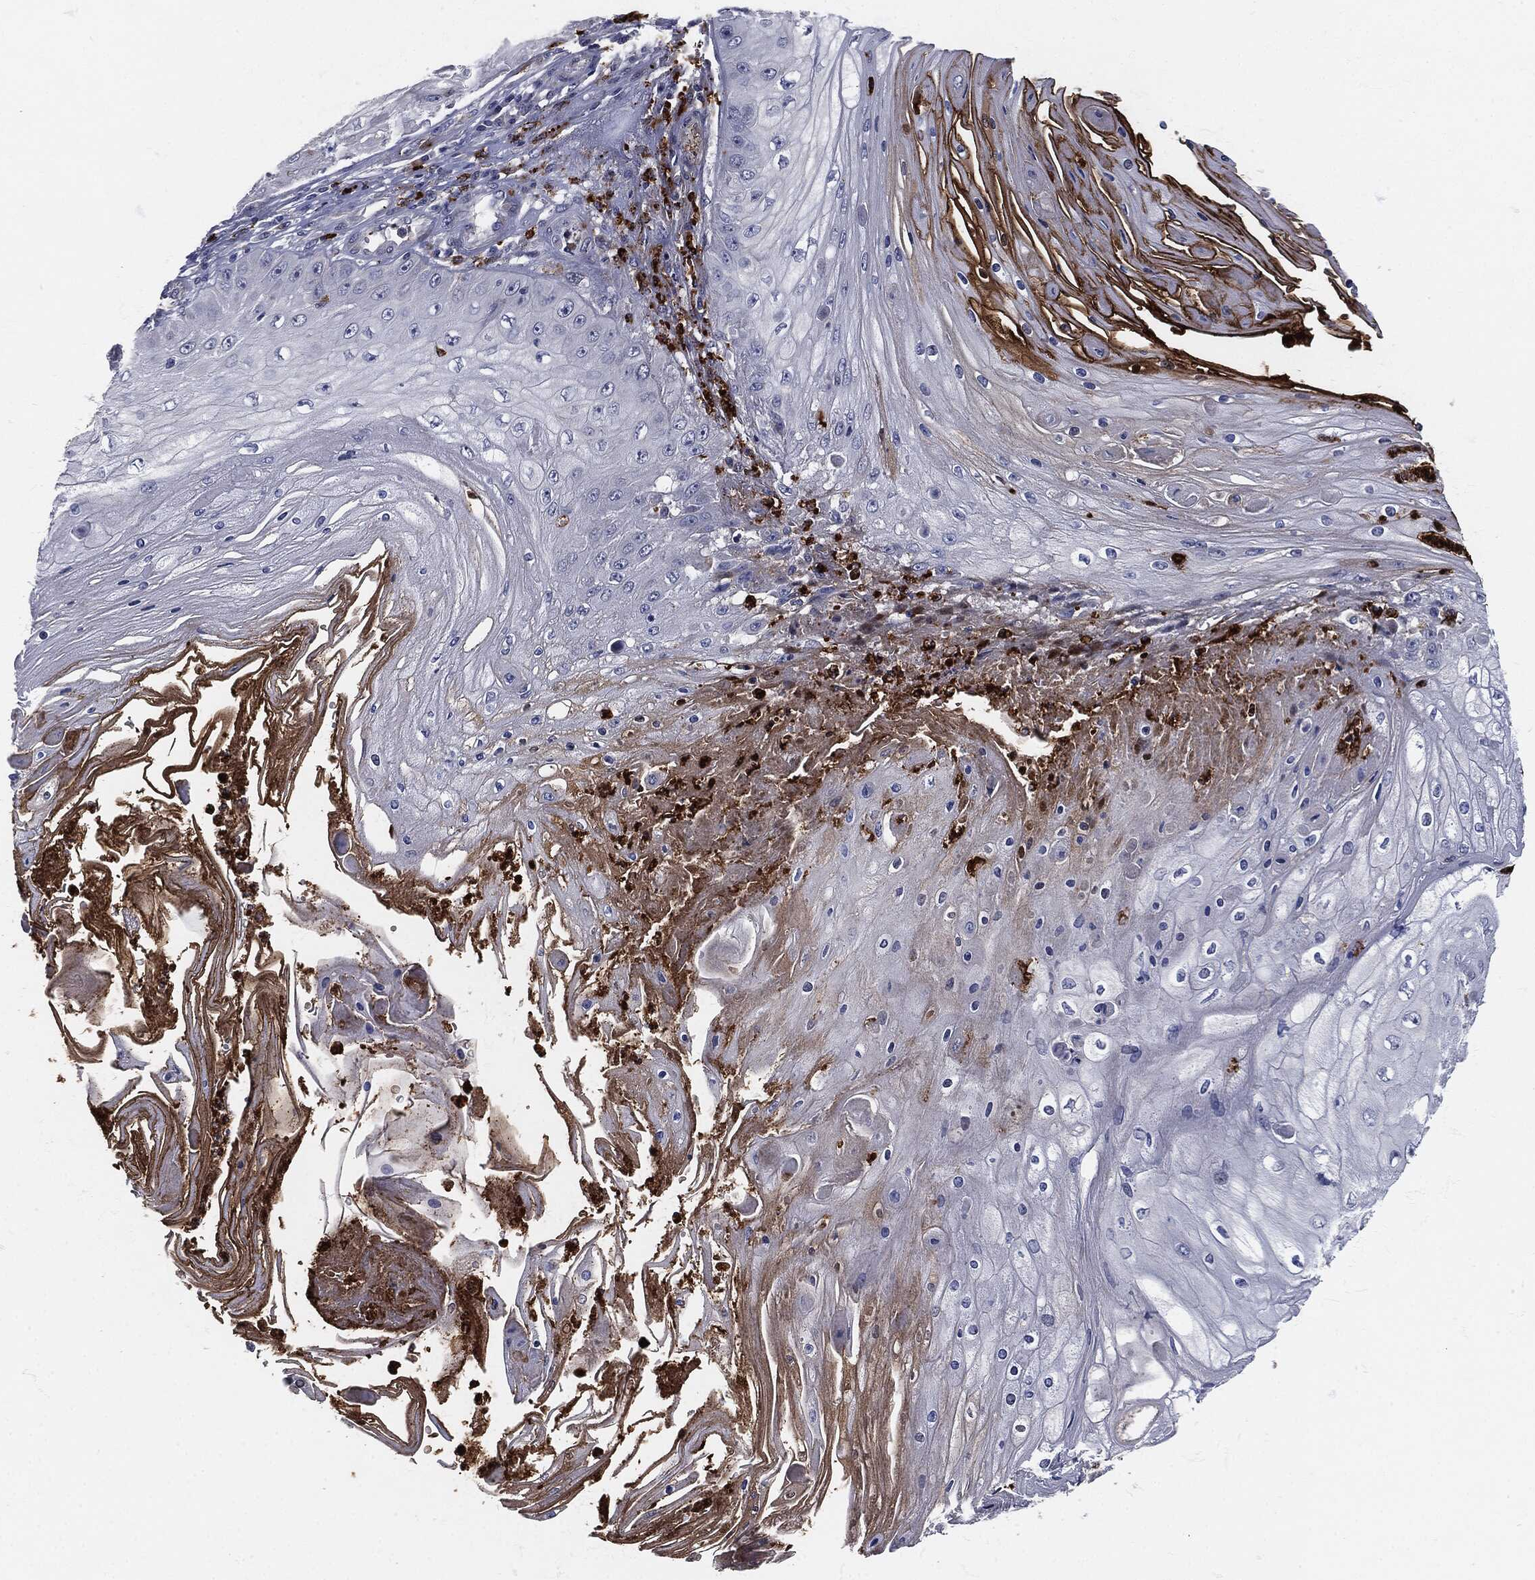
{"staining": {"intensity": "negative", "quantity": "none", "location": "none"}, "tissue": "skin cancer", "cell_type": "Tumor cells", "image_type": "cancer", "snomed": [{"axis": "morphology", "description": "Inflammation, NOS"}, {"axis": "morphology", "description": "Squamous cell carcinoma, NOS"}, {"axis": "topography", "description": "Skin"}], "caption": "Immunohistochemical staining of skin squamous cell carcinoma reveals no significant staining in tumor cells.", "gene": "MPO", "patient": {"sex": "male", "age": 70}}